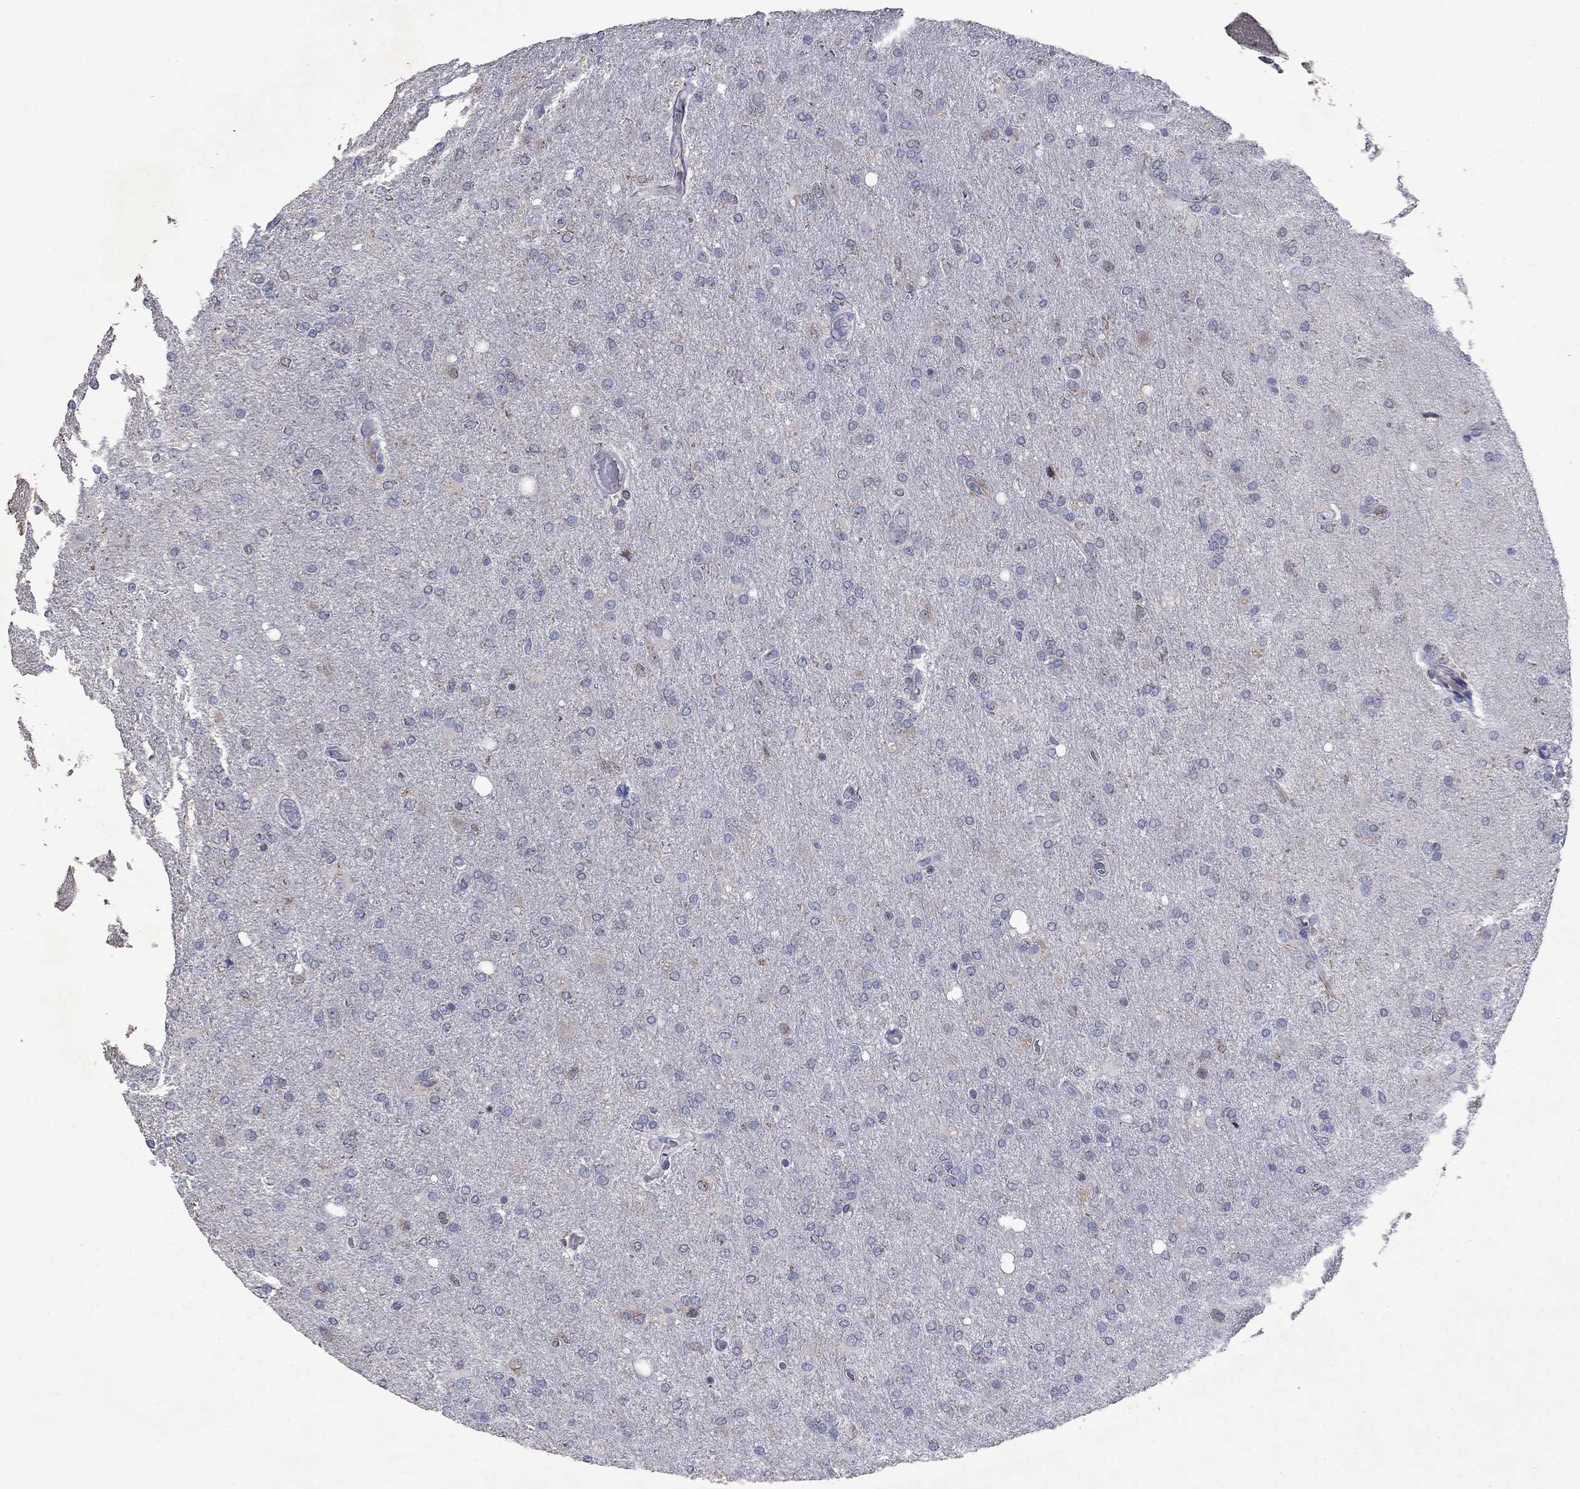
{"staining": {"intensity": "negative", "quantity": "none", "location": "none"}, "tissue": "glioma", "cell_type": "Tumor cells", "image_type": "cancer", "snomed": [{"axis": "morphology", "description": "Glioma, malignant, High grade"}, {"axis": "topography", "description": "Cerebral cortex"}], "caption": "Immunohistochemistry of malignant glioma (high-grade) displays no staining in tumor cells.", "gene": "TMEM97", "patient": {"sex": "male", "age": 70}}